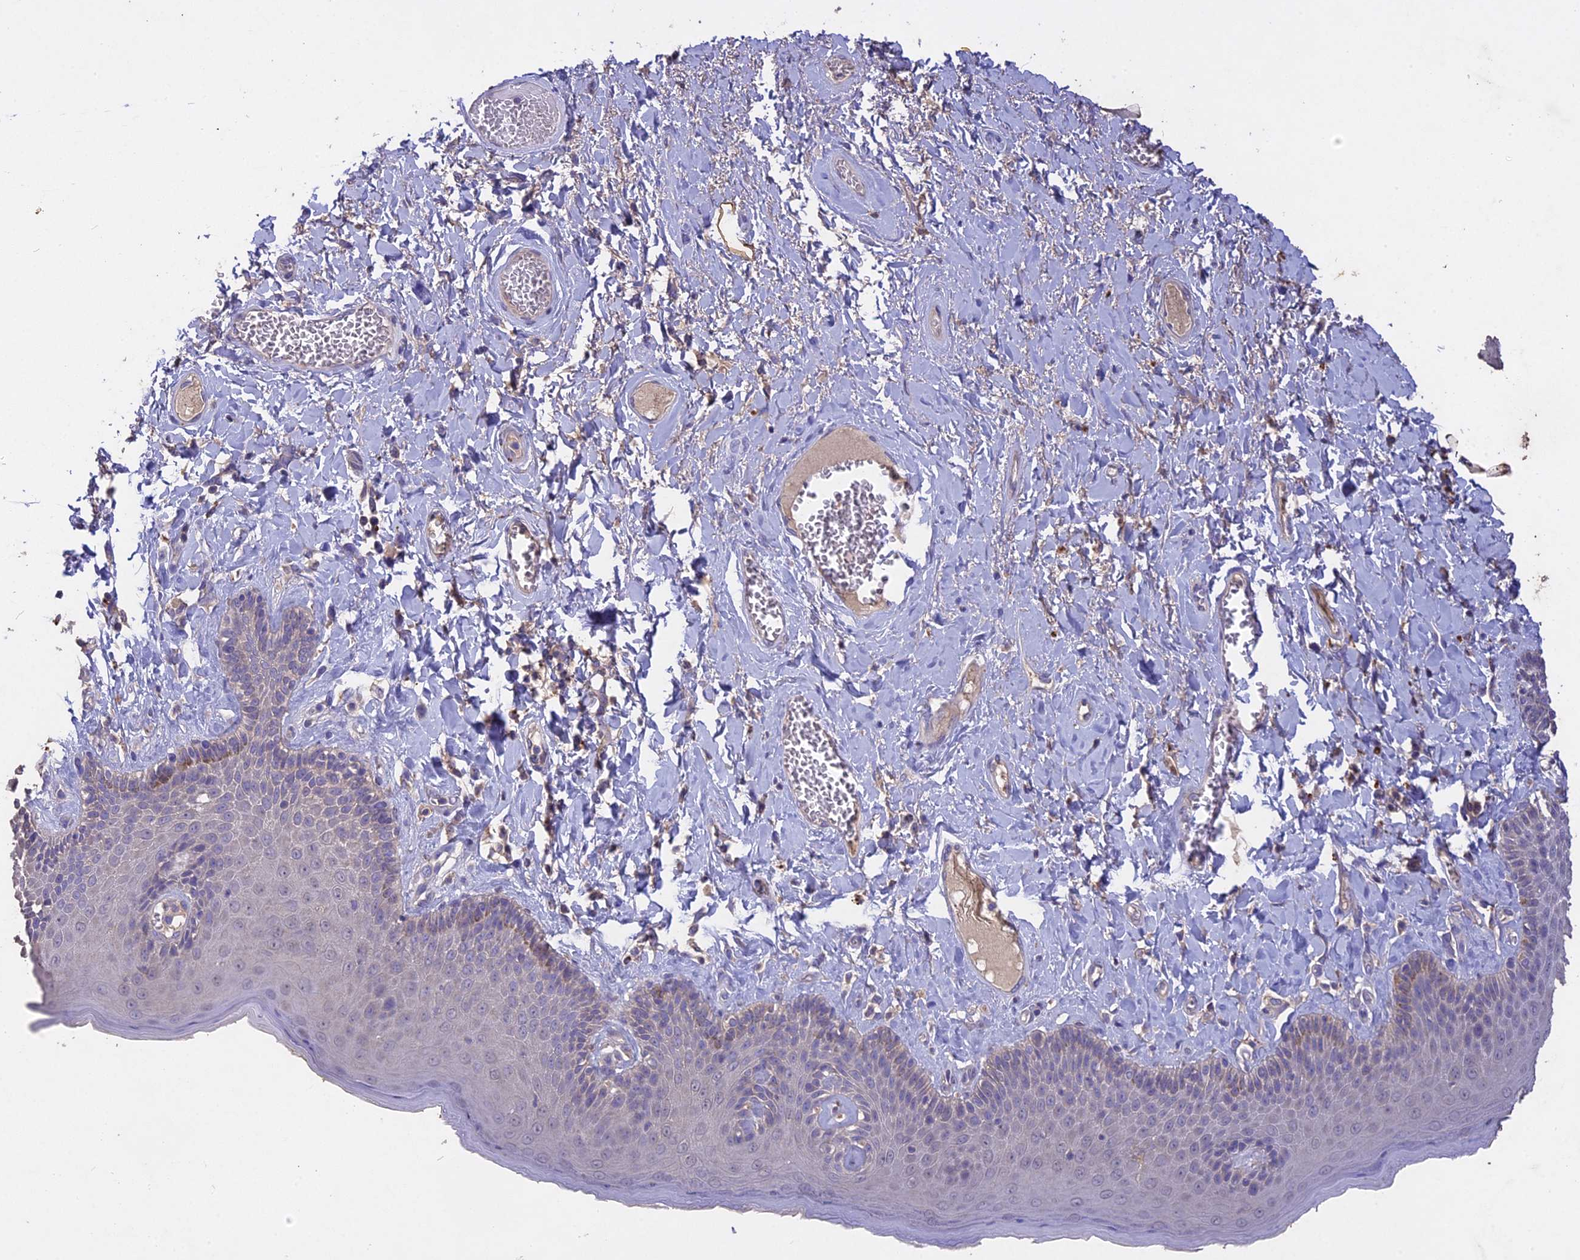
{"staining": {"intensity": "weak", "quantity": "<25%", "location": "cytoplasmic/membranous"}, "tissue": "skin", "cell_type": "Epidermal cells", "image_type": "normal", "snomed": [{"axis": "morphology", "description": "Normal tissue, NOS"}, {"axis": "topography", "description": "Anal"}], "caption": "Immunohistochemical staining of normal skin shows no significant positivity in epidermal cells.", "gene": "SLC26A4", "patient": {"sex": "male", "age": 69}}